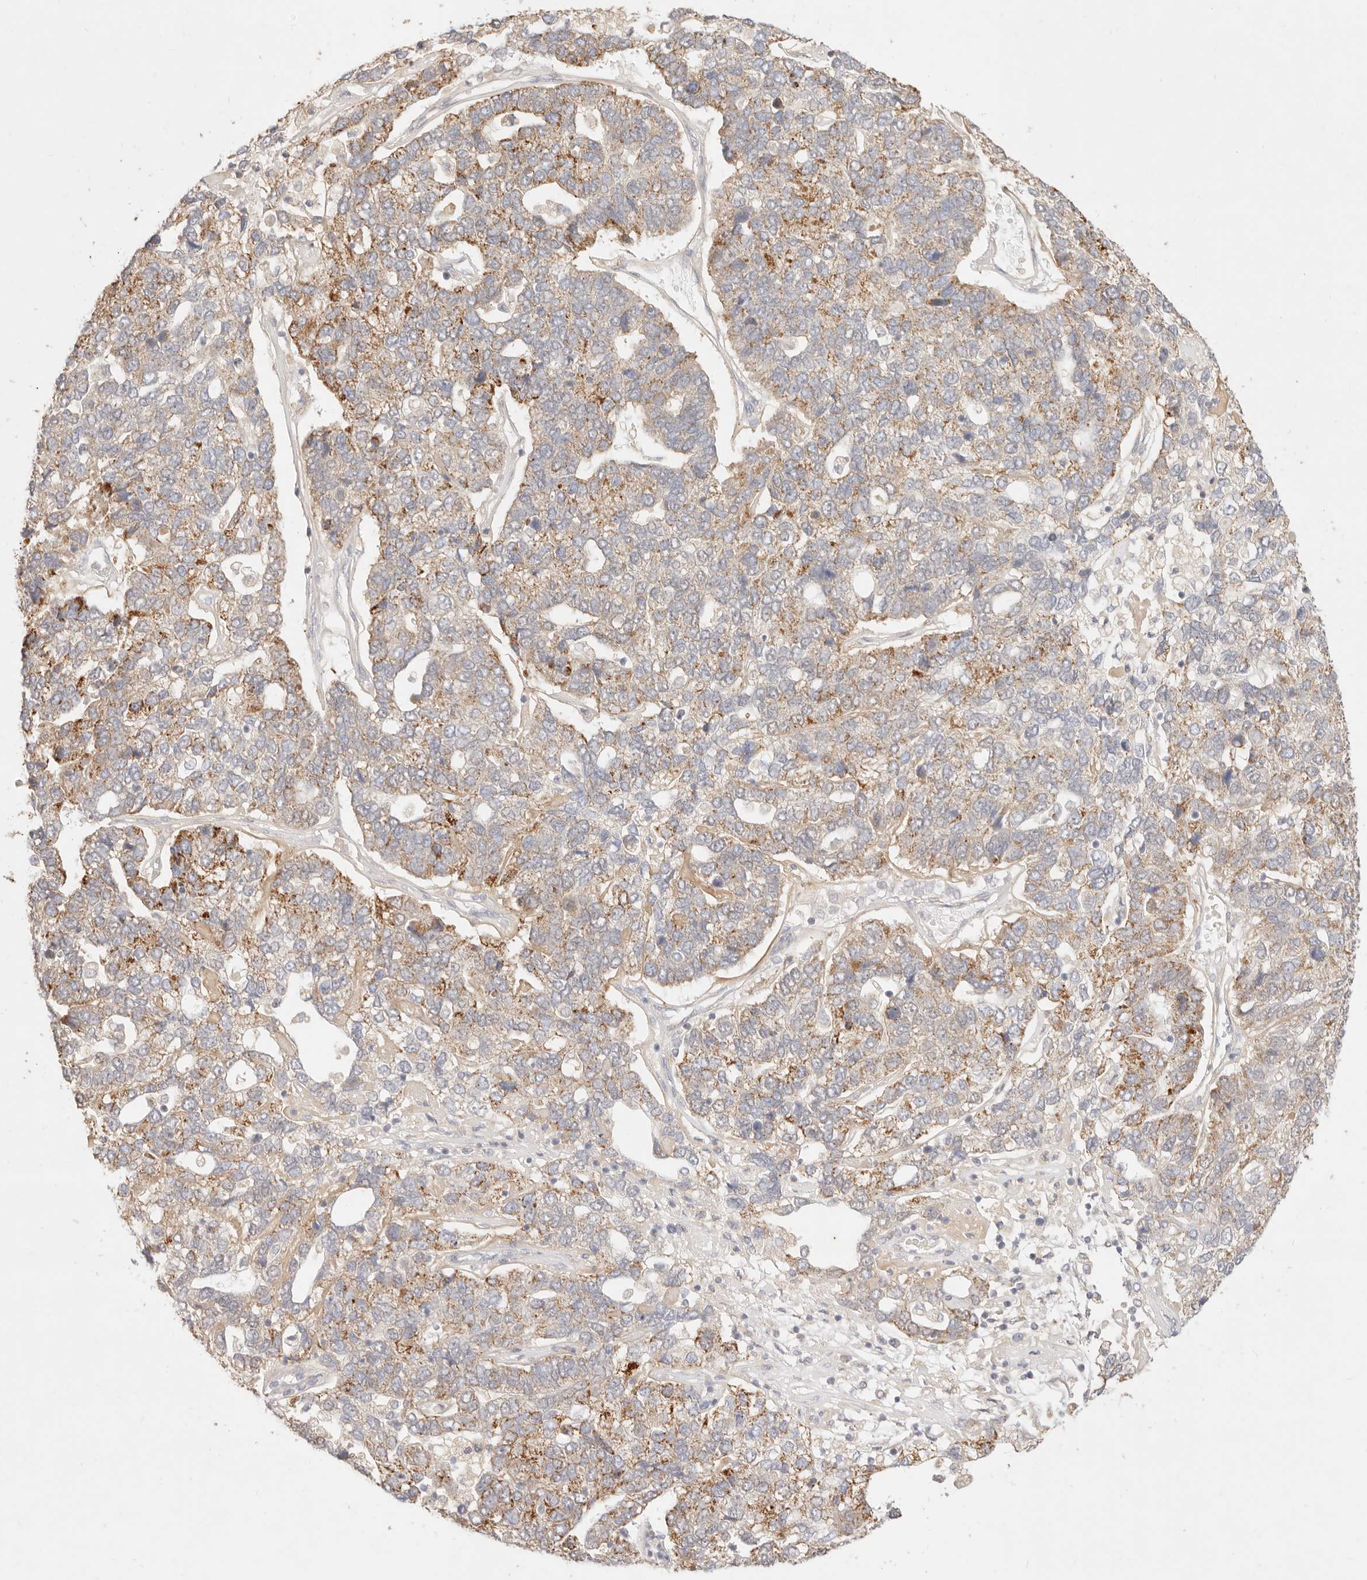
{"staining": {"intensity": "moderate", "quantity": "25%-75%", "location": "cytoplasmic/membranous"}, "tissue": "pancreatic cancer", "cell_type": "Tumor cells", "image_type": "cancer", "snomed": [{"axis": "morphology", "description": "Adenocarcinoma, NOS"}, {"axis": "topography", "description": "Pancreas"}], "caption": "Immunohistochemistry photomicrograph of neoplastic tissue: pancreatic adenocarcinoma stained using immunohistochemistry (IHC) exhibits medium levels of moderate protein expression localized specifically in the cytoplasmic/membranous of tumor cells, appearing as a cytoplasmic/membranous brown color.", "gene": "RUBCNL", "patient": {"sex": "female", "age": 61}}